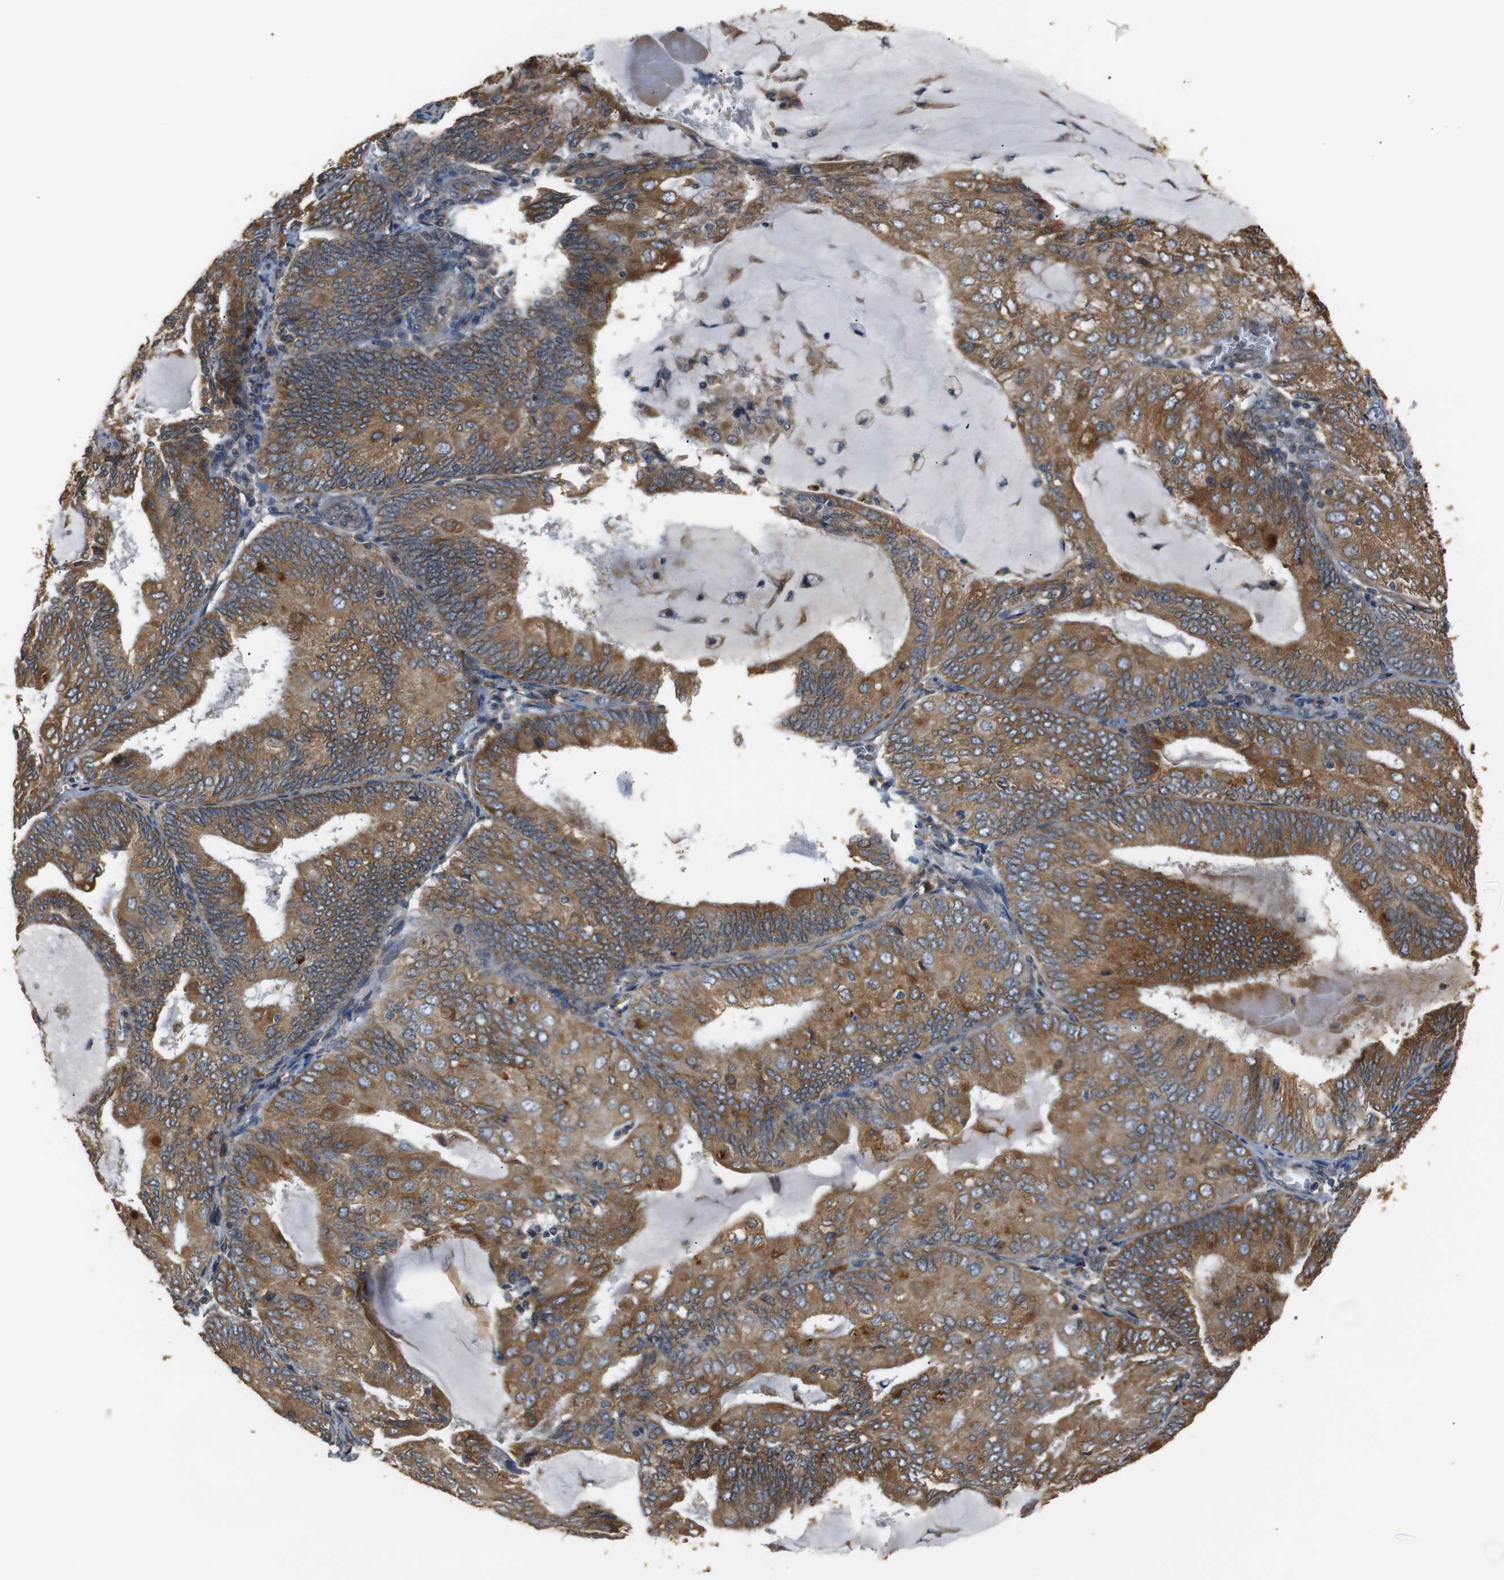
{"staining": {"intensity": "moderate", "quantity": ">75%", "location": "cytoplasmic/membranous"}, "tissue": "endometrial cancer", "cell_type": "Tumor cells", "image_type": "cancer", "snomed": [{"axis": "morphology", "description": "Adenocarcinoma, NOS"}, {"axis": "topography", "description": "Endometrium"}], "caption": "IHC staining of endometrial cancer (adenocarcinoma), which reveals medium levels of moderate cytoplasmic/membranous staining in approximately >75% of tumor cells indicating moderate cytoplasmic/membranous protein staining. The staining was performed using DAB (3,3'-diaminobenzidine) (brown) for protein detection and nuclei were counterstained in hematoxylin (blue).", "gene": "TMED2", "patient": {"sex": "female", "age": 81}}